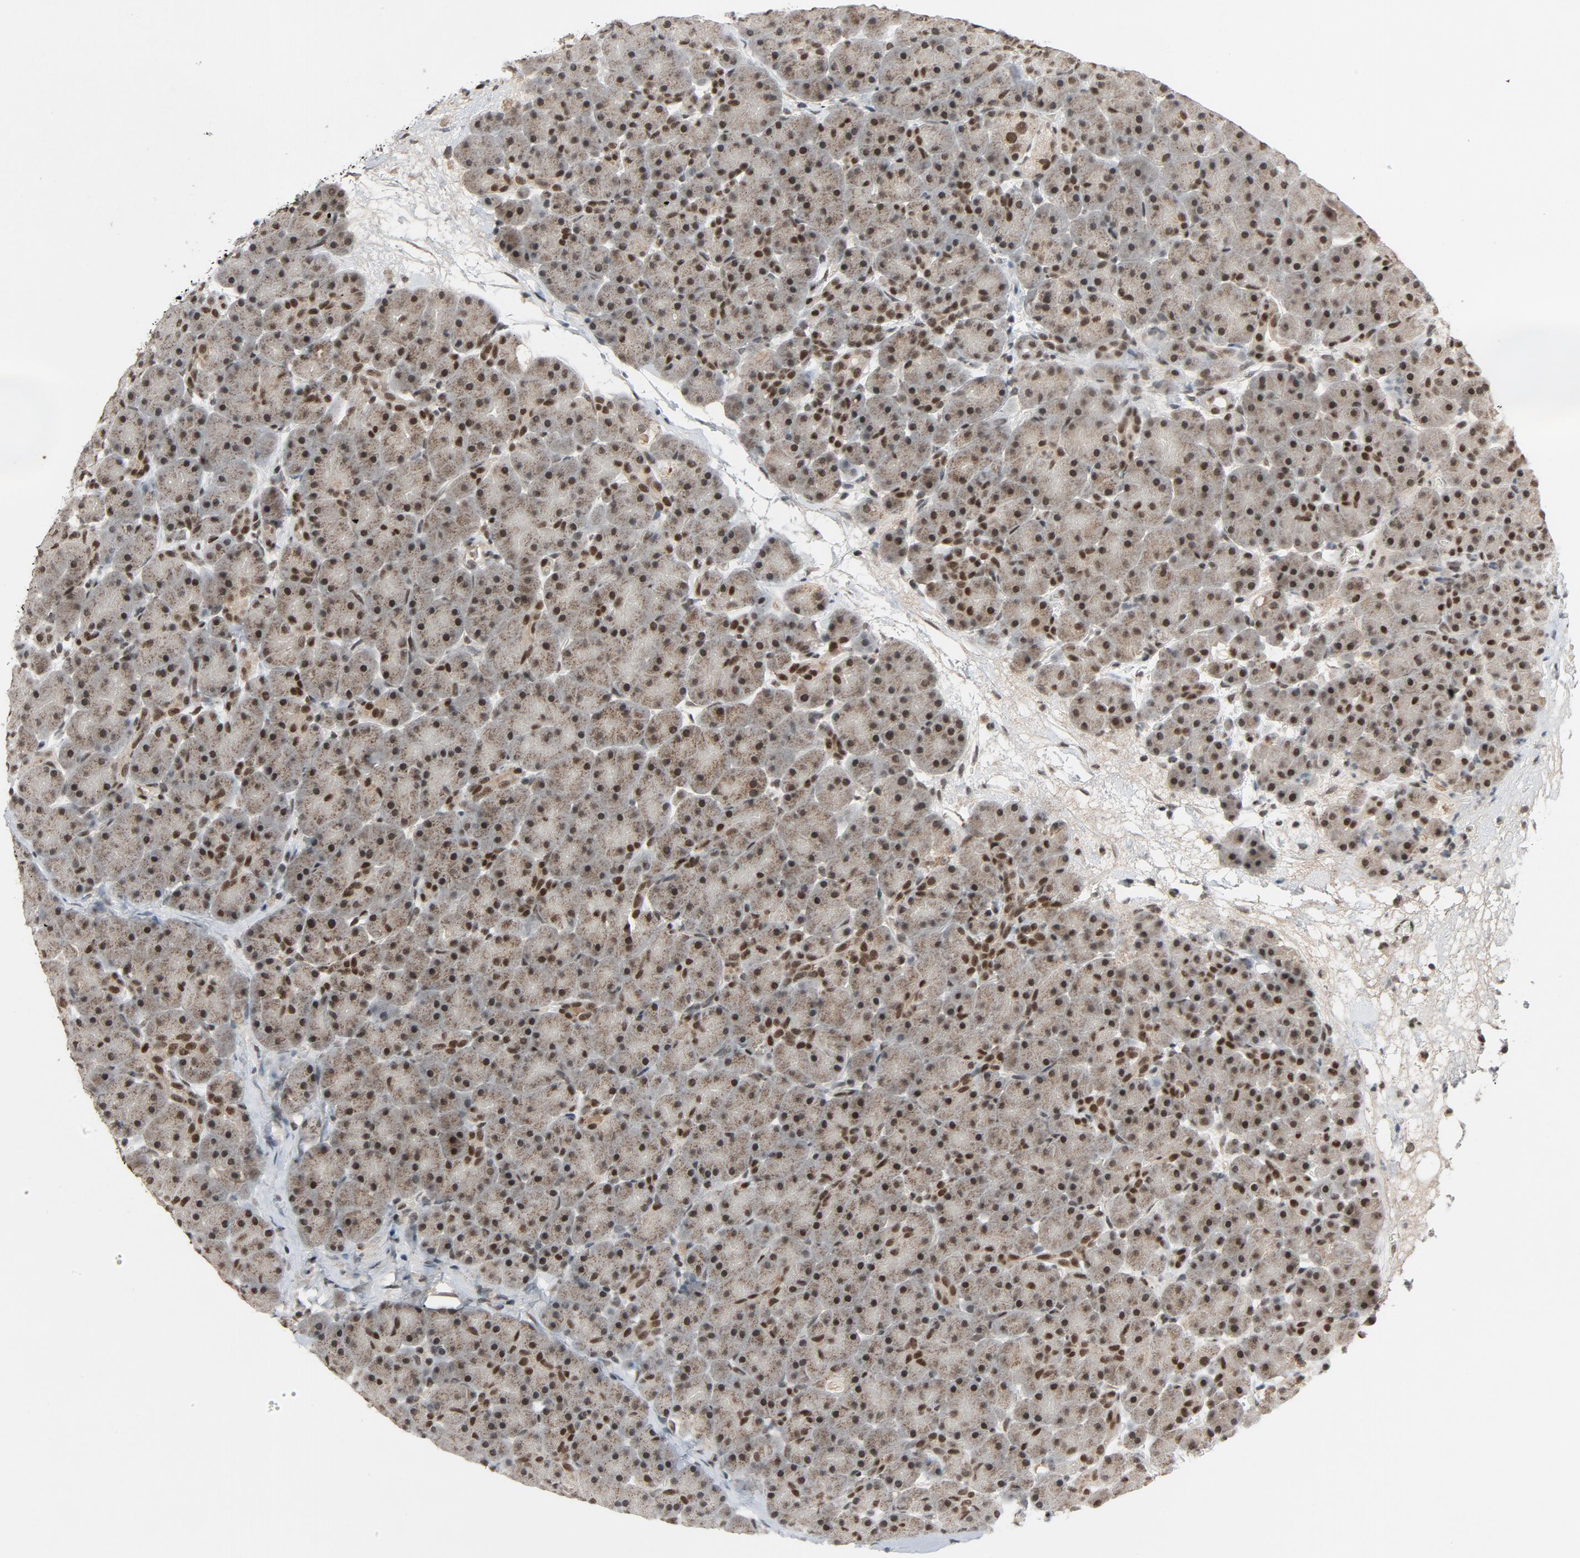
{"staining": {"intensity": "moderate", "quantity": ">75%", "location": "nuclear"}, "tissue": "pancreas", "cell_type": "Exocrine glandular cells", "image_type": "normal", "snomed": [{"axis": "morphology", "description": "Normal tissue, NOS"}, {"axis": "topography", "description": "Pancreas"}], "caption": "IHC image of benign pancreas: human pancreas stained using immunohistochemistry demonstrates medium levels of moderate protein expression localized specifically in the nuclear of exocrine glandular cells, appearing as a nuclear brown color.", "gene": "SMARCD1", "patient": {"sex": "male", "age": 66}}